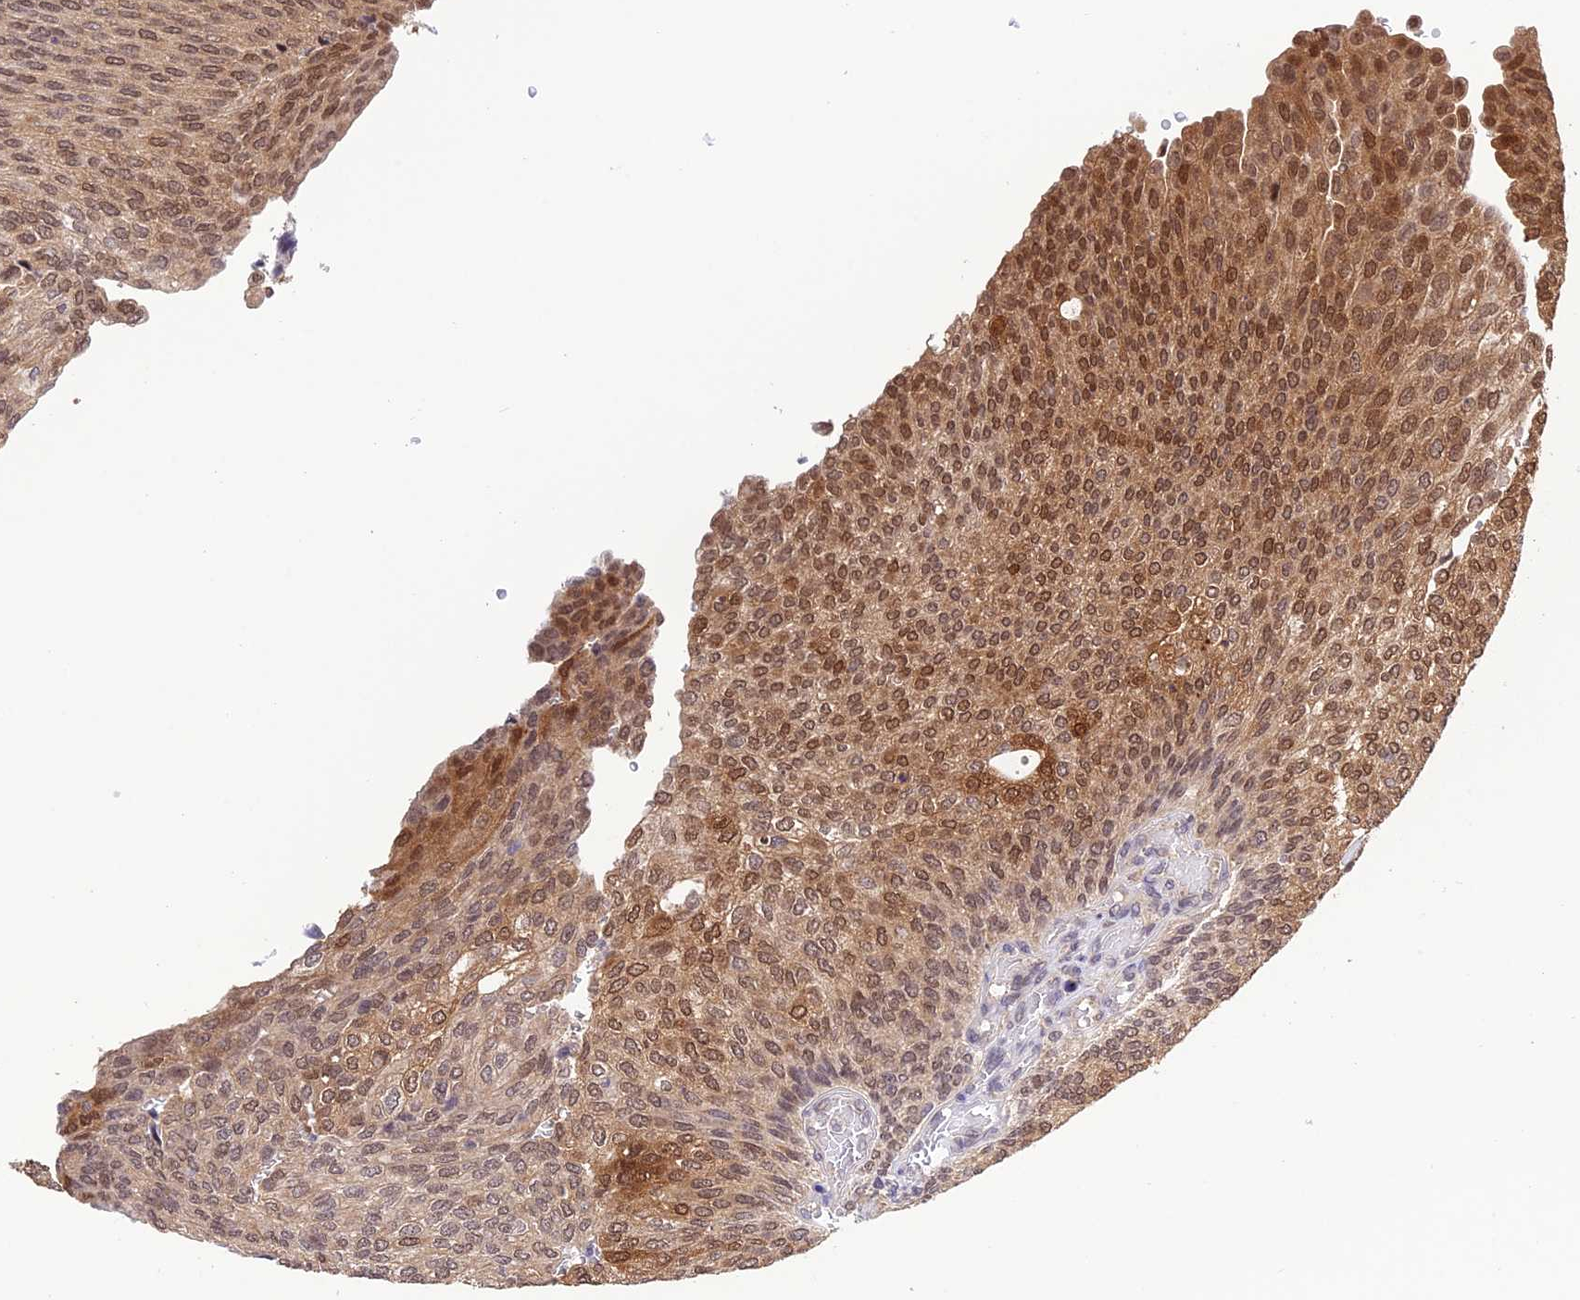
{"staining": {"intensity": "moderate", "quantity": ">75%", "location": "cytoplasmic/membranous,nuclear"}, "tissue": "urothelial cancer", "cell_type": "Tumor cells", "image_type": "cancer", "snomed": [{"axis": "morphology", "description": "Urothelial carcinoma, Low grade"}, {"axis": "topography", "description": "Urinary bladder"}], "caption": "Protein expression analysis of human urothelial cancer reveals moderate cytoplasmic/membranous and nuclear staining in approximately >75% of tumor cells.", "gene": "MNS1", "patient": {"sex": "female", "age": 79}}